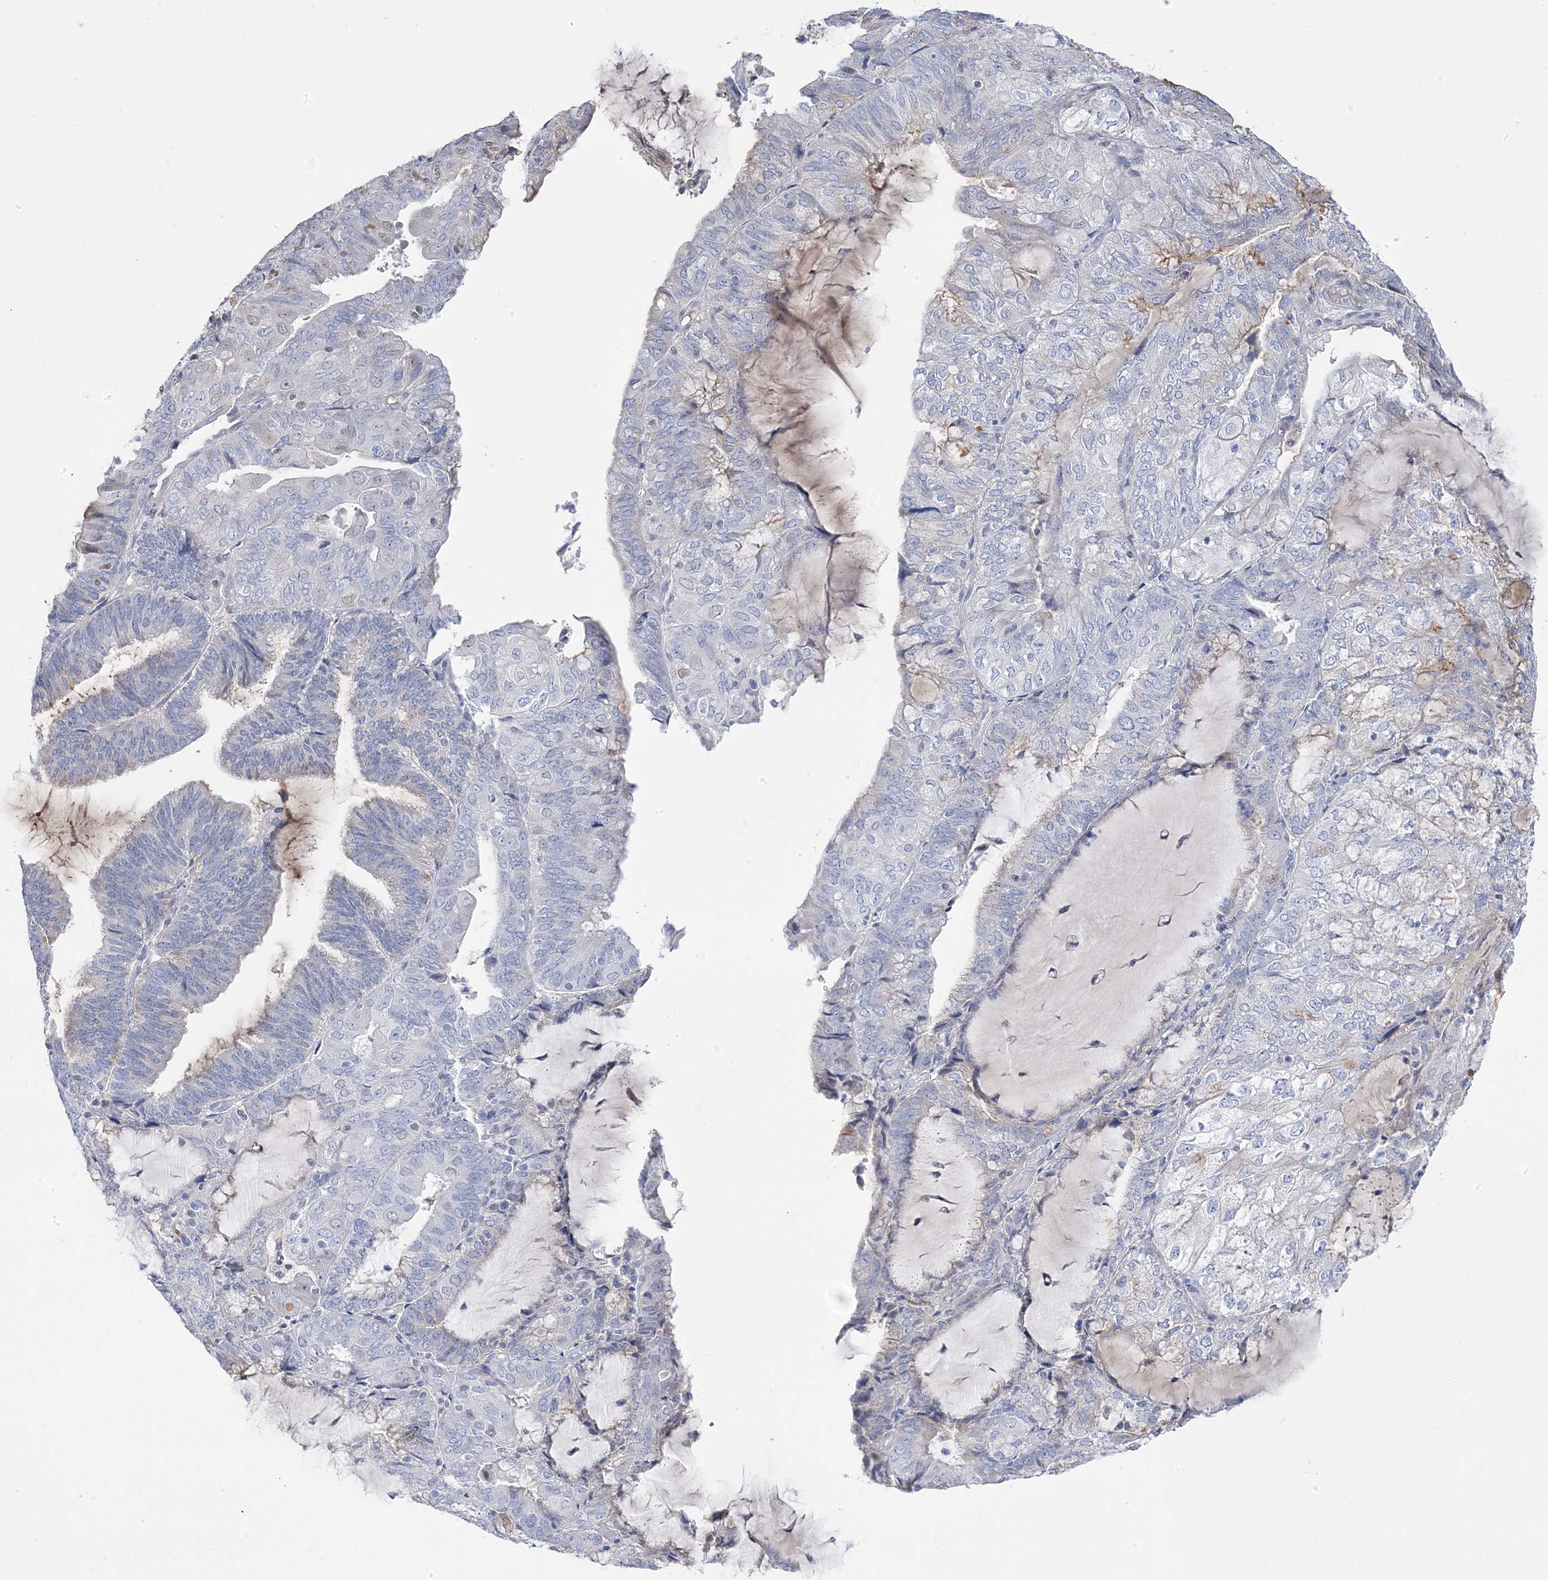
{"staining": {"intensity": "negative", "quantity": "none", "location": "none"}, "tissue": "endometrial cancer", "cell_type": "Tumor cells", "image_type": "cancer", "snomed": [{"axis": "morphology", "description": "Adenocarcinoma, NOS"}, {"axis": "topography", "description": "Endometrium"}], "caption": "Immunohistochemical staining of human endometrial cancer (adenocarcinoma) demonstrates no significant positivity in tumor cells.", "gene": "GTPBP6", "patient": {"sex": "female", "age": 81}}